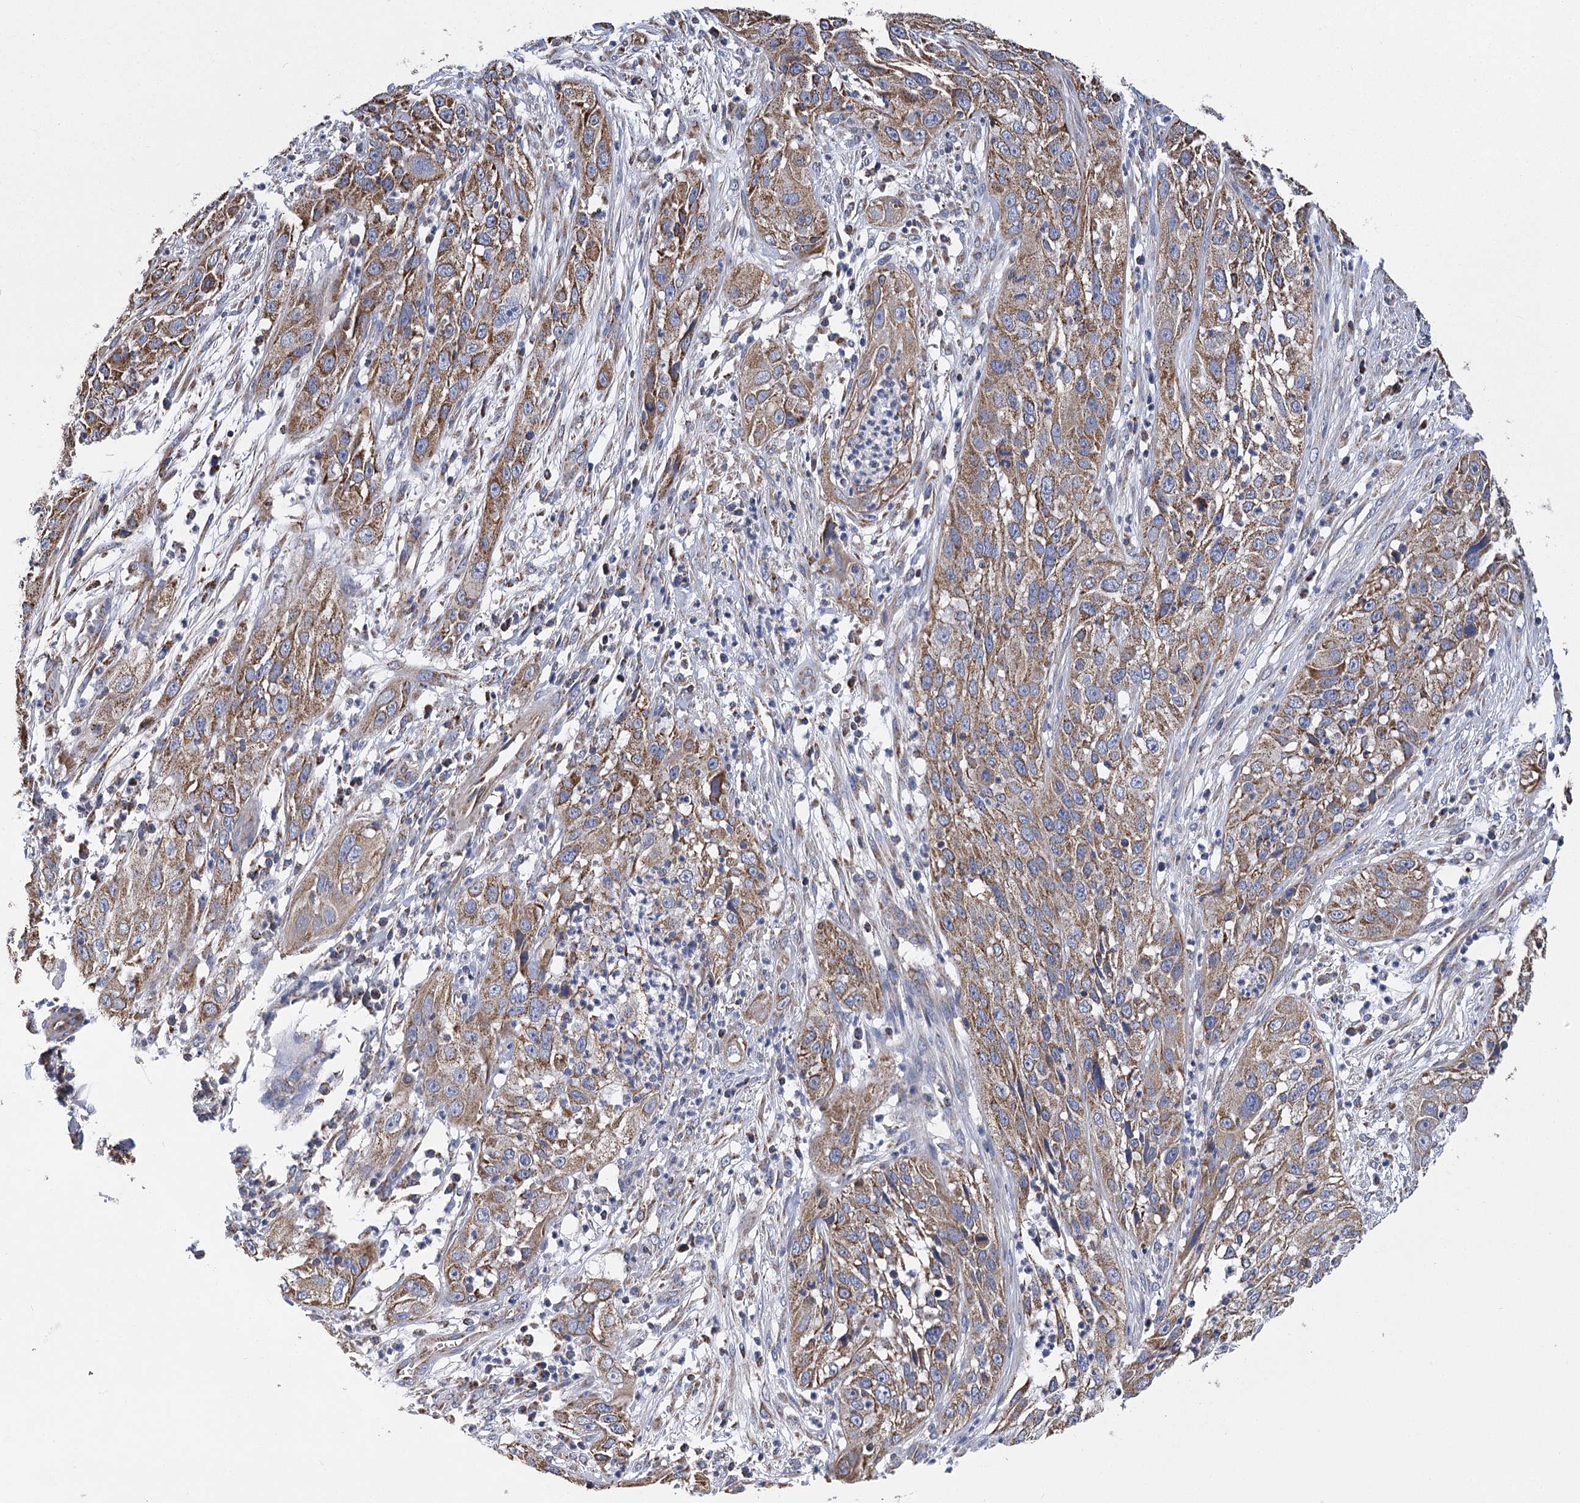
{"staining": {"intensity": "moderate", "quantity": ">75%", "location": "cytoplasmic/membranous"}, "tissue": "cervical cancer", "cell_type": "Tumor cells", "image_type": "cancer", "snomed": [{"axis": "morphology", "description": "Squamous cell carcinoma, NOS"}, {"axis": "topography", "description": "Cervix"}], "caption": "Human cervical cancer (squamous cell carcinoma) stained with a protein marker shows moderate staining in tumor cells.", "gene": "CCDC73", "patient": {"sex": "female", "age": 32}}